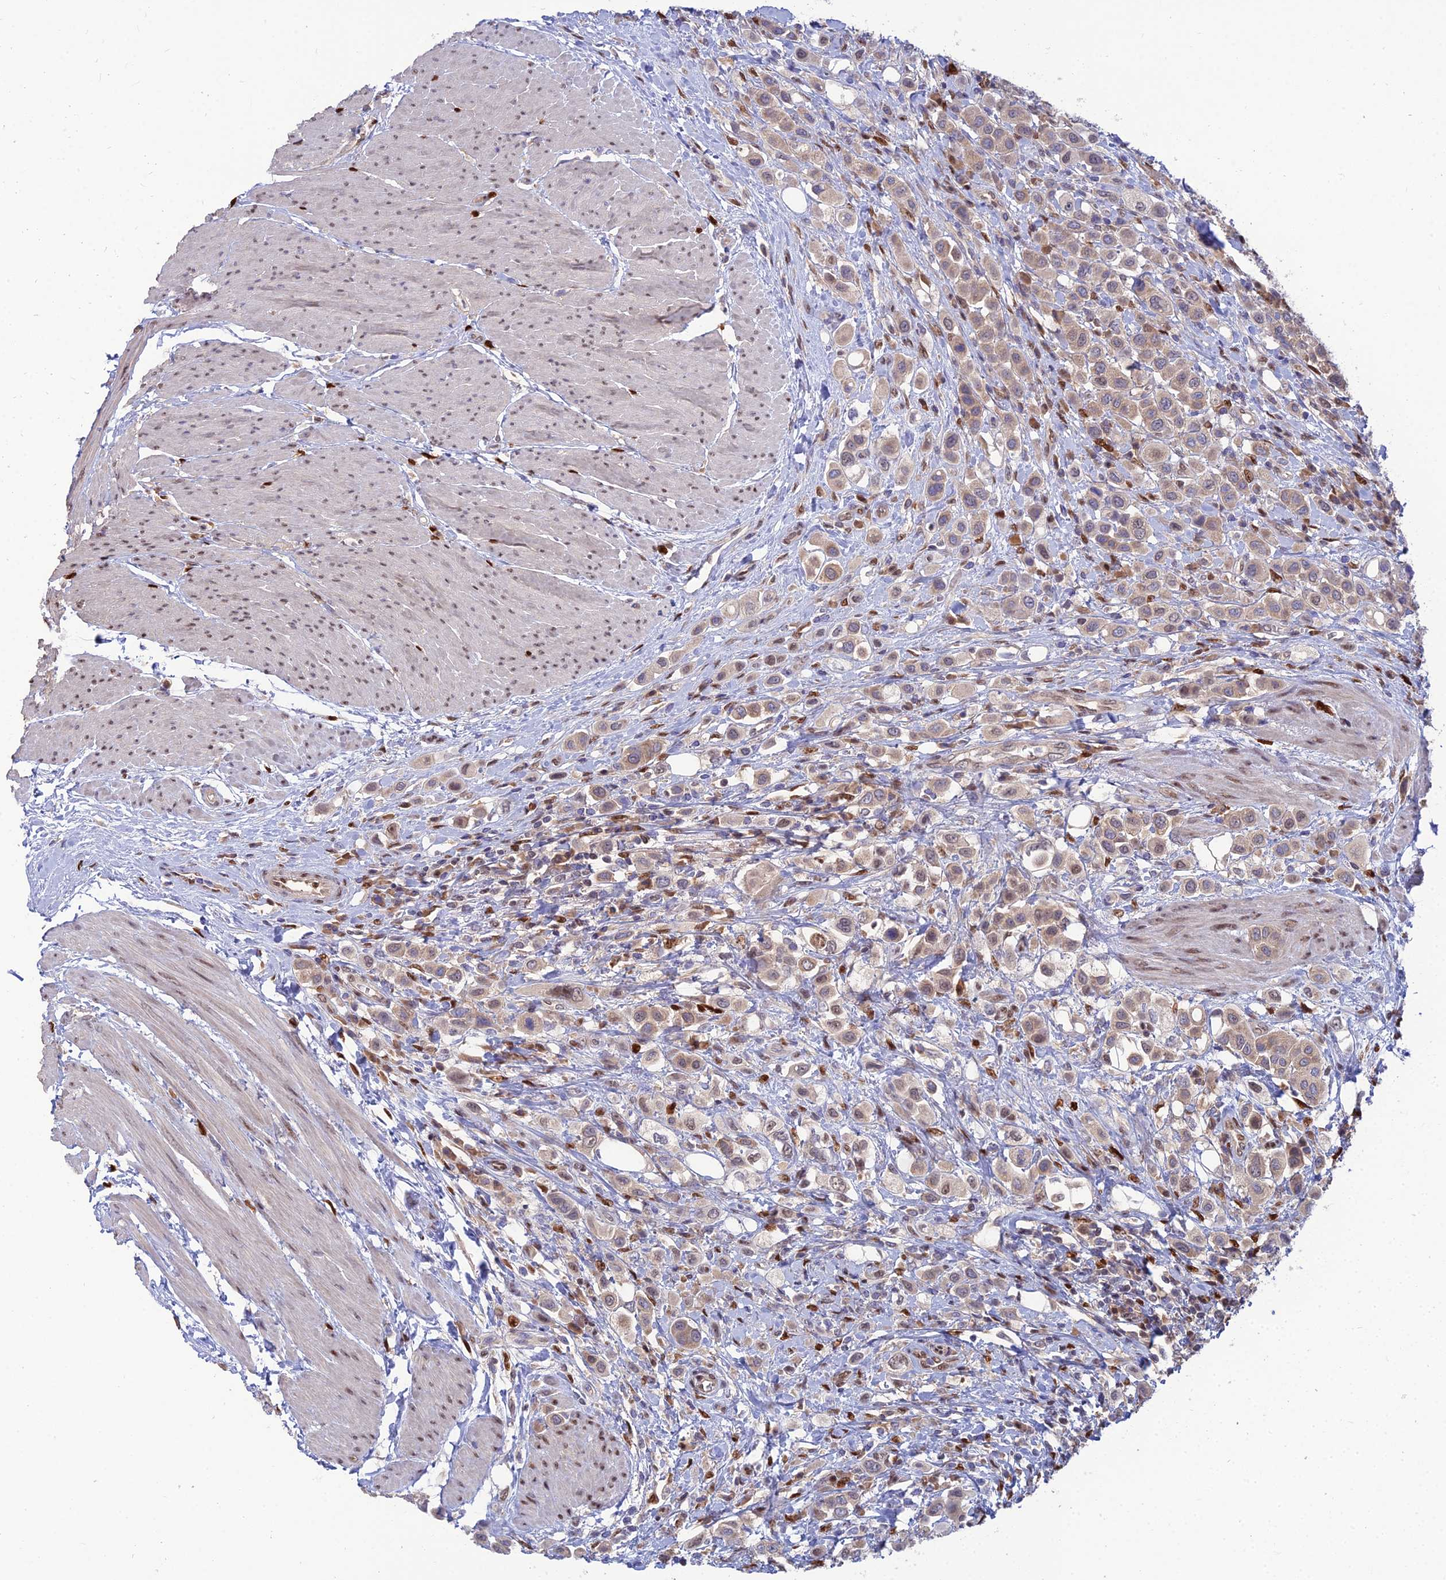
{"staining": {"intensity": "weak", "quantity": ">75%", "location": "cytoplasmic/membranous,nuclear"}, "tissue": "urothelial cancer", "cell_type": "Tumor cells", "image_type": "cancer", "snomed": [{"axis": "morphology", "description": "Urothelial carcinoma, High grade"}, {"axis": "topography", "description": "Urinary bladder"}], "caption": "IHC of human high-grade urothelial carcinoma exhibits low levels of weak cytoplasmic/membranous and nuclear positivity in about >75% of tumor cells. (Brightfield microscopy of DAB IHC at high magnification).", "gene": "DNPEP", "patient": {"sex": "male", "age": 50}}